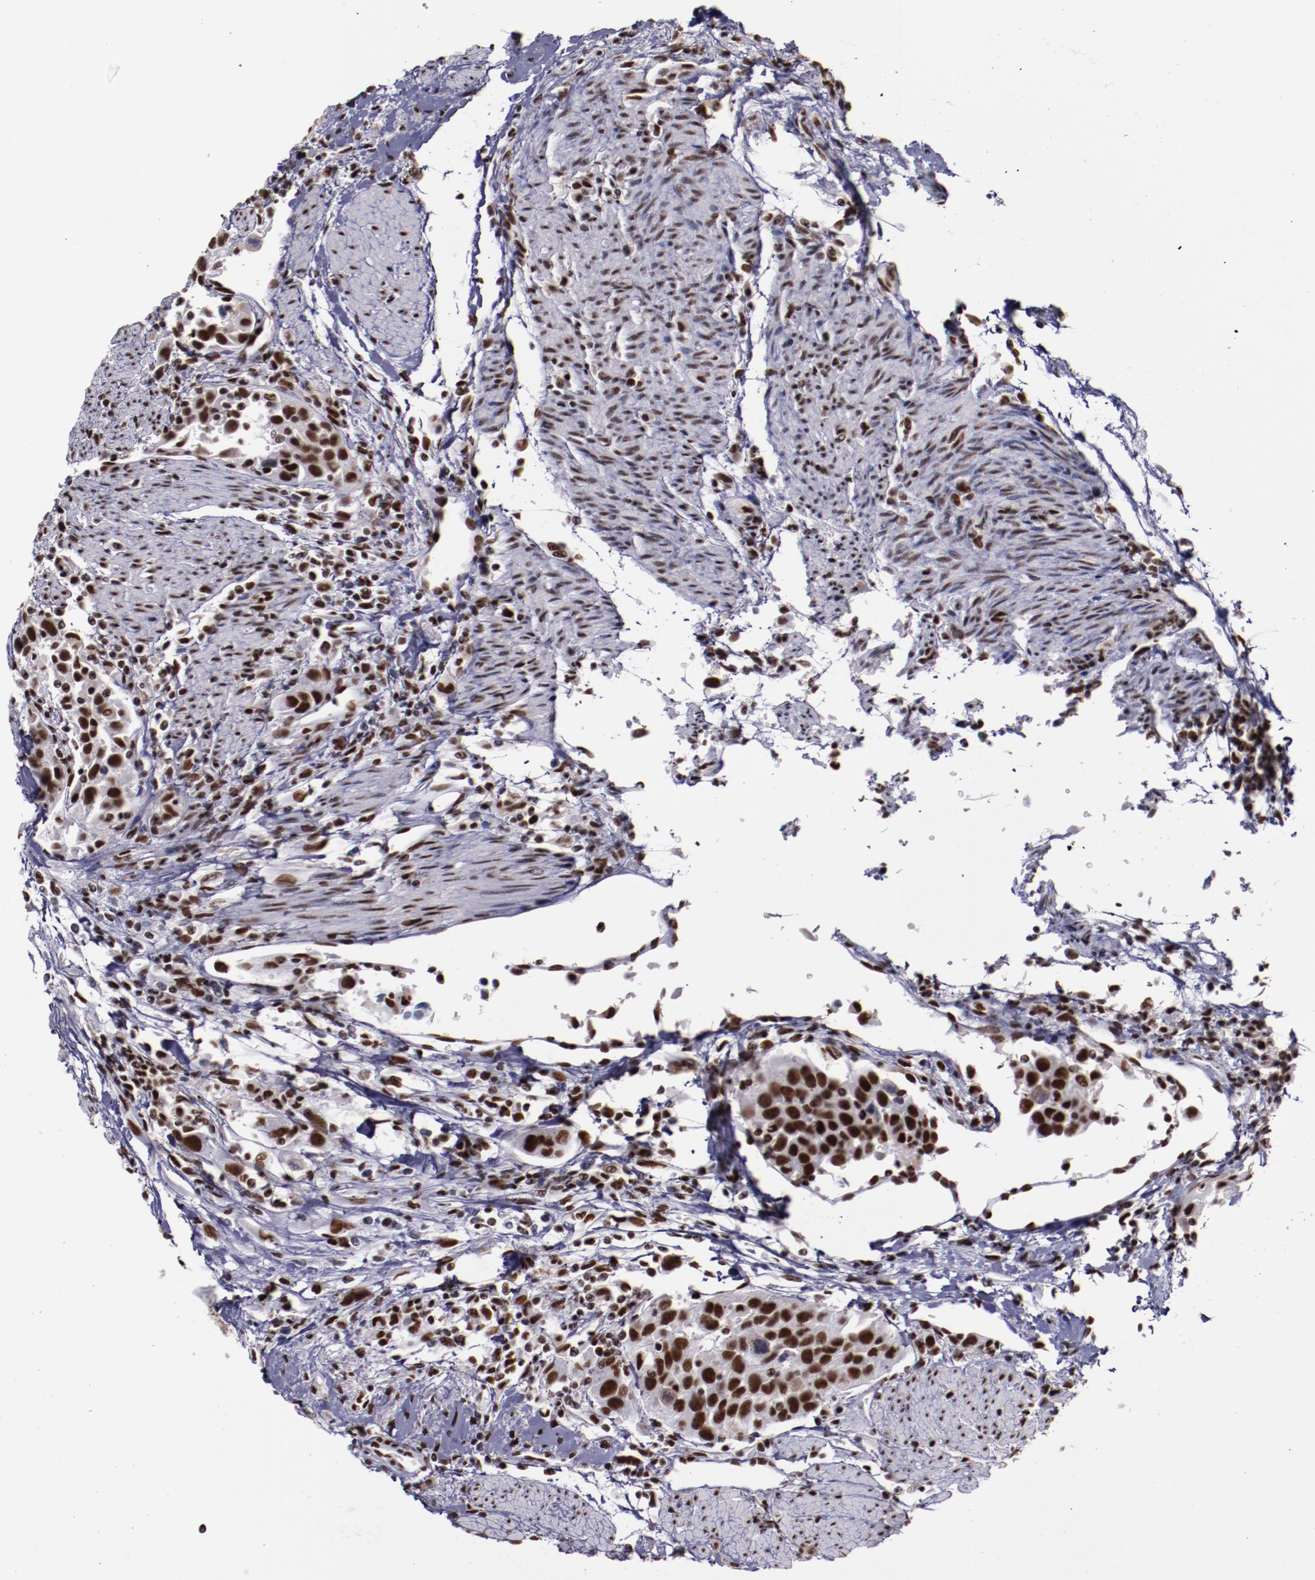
{"staining": {"intensity": "strong", "quantity": ">75%", "location": "nuclear"}, "tissue": "urothelial cancer", "cell_type": "Tumor cells", "image_type": "cancer", "snomed": [{"axis": "morphology", "description": "Urothelial carcinoma, High grade"}, {"axis": "topography", "description": "Urinary bladder"}], "caption": "Strong nuclear protein positivity is seen in approximately >75% of tumor cells in urothelial cancer.", "gene": "PPP4R3A", "patient": {"sex": "female", "age": 80}}